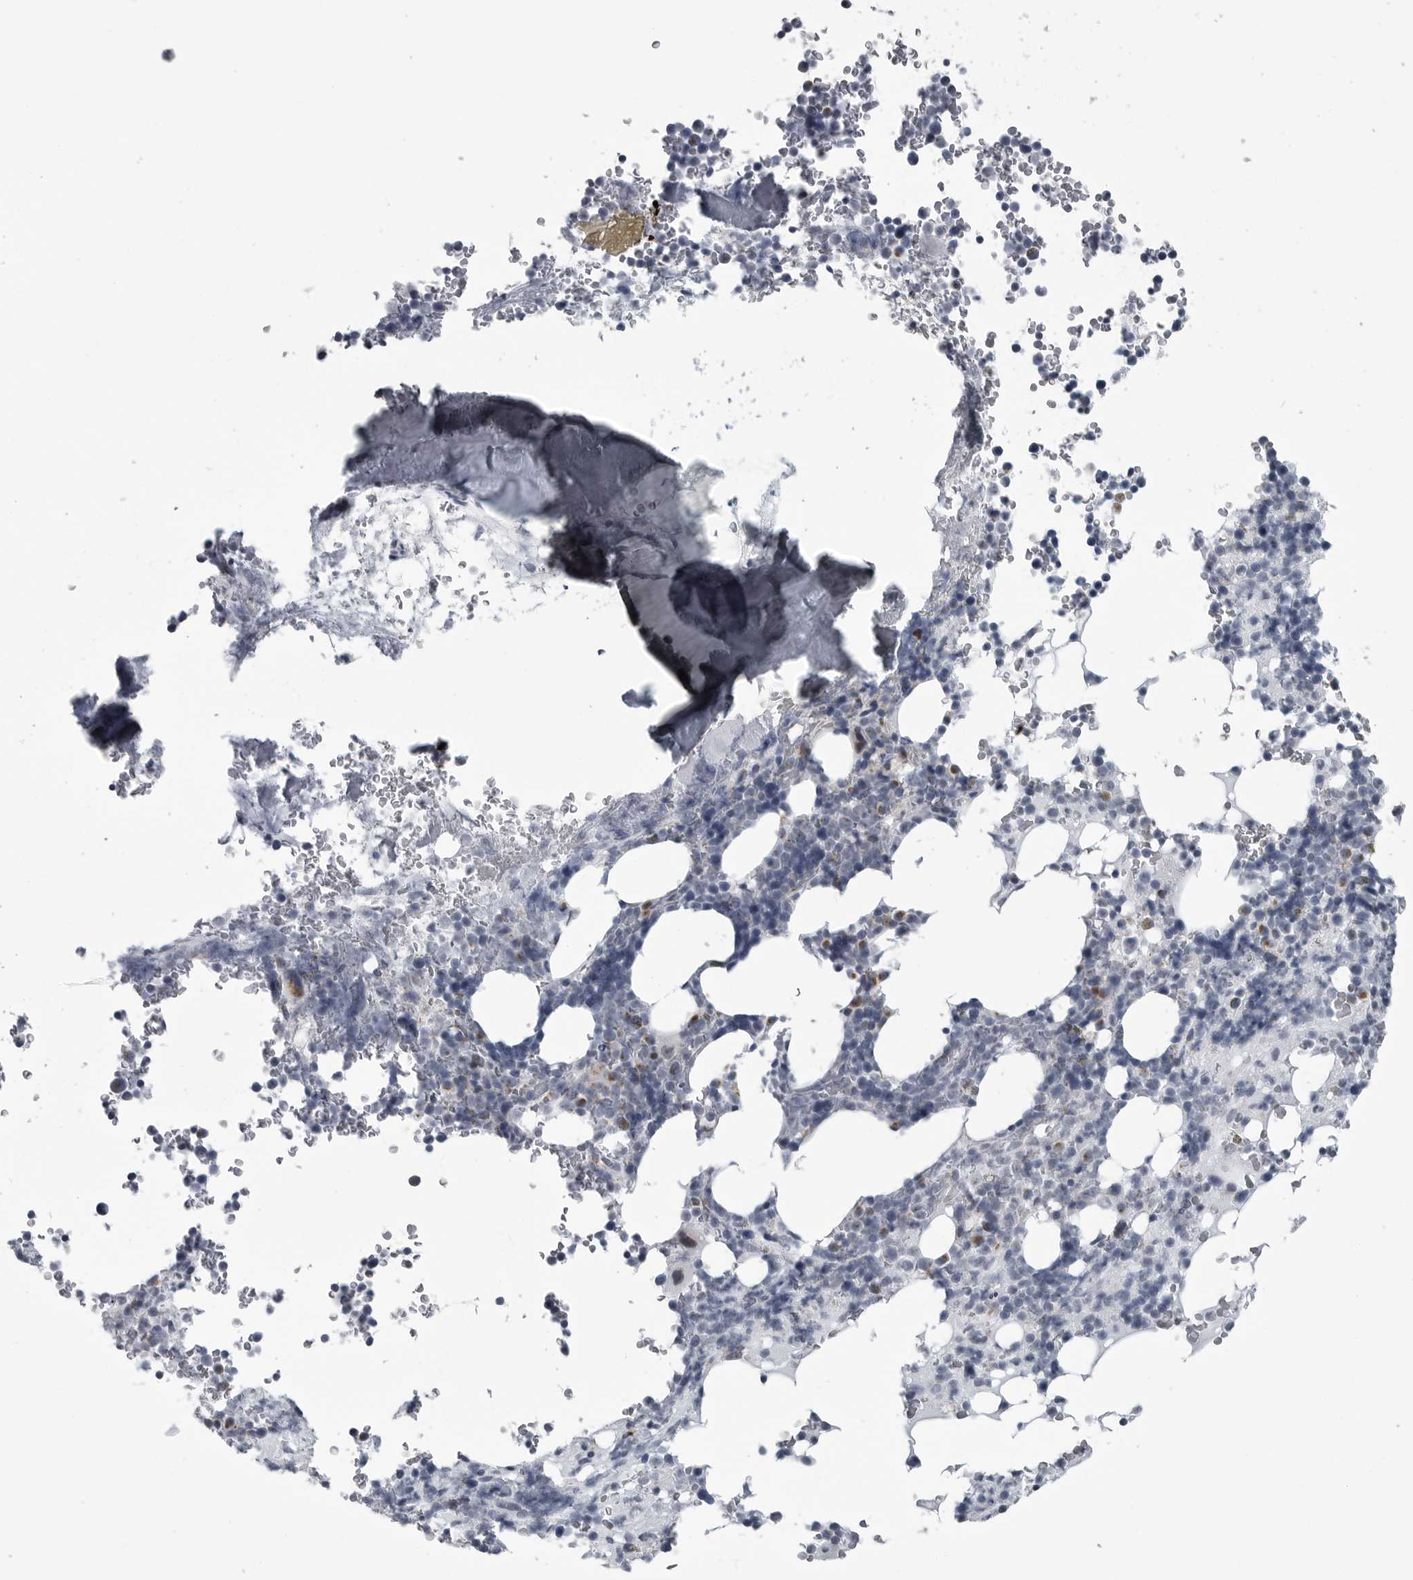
{"staining": {"intensity": "negative", "quantity": "none", "location": "none"}, "tissue": "bone marrow", "cell_type": "Hematopoietic cells", "image_type": "normal", "snomed": [{"axis": "morphology", "description": "Normal tissue, NOS"}, {"axis": "topography", "description": "Bone marrow"}], "caption": "An image of bone marrow stained for a protein reveals no brown staining in hematopoietic cells.", "gene": "MYOC", "patient": {"sex": "male", "age": 58}}